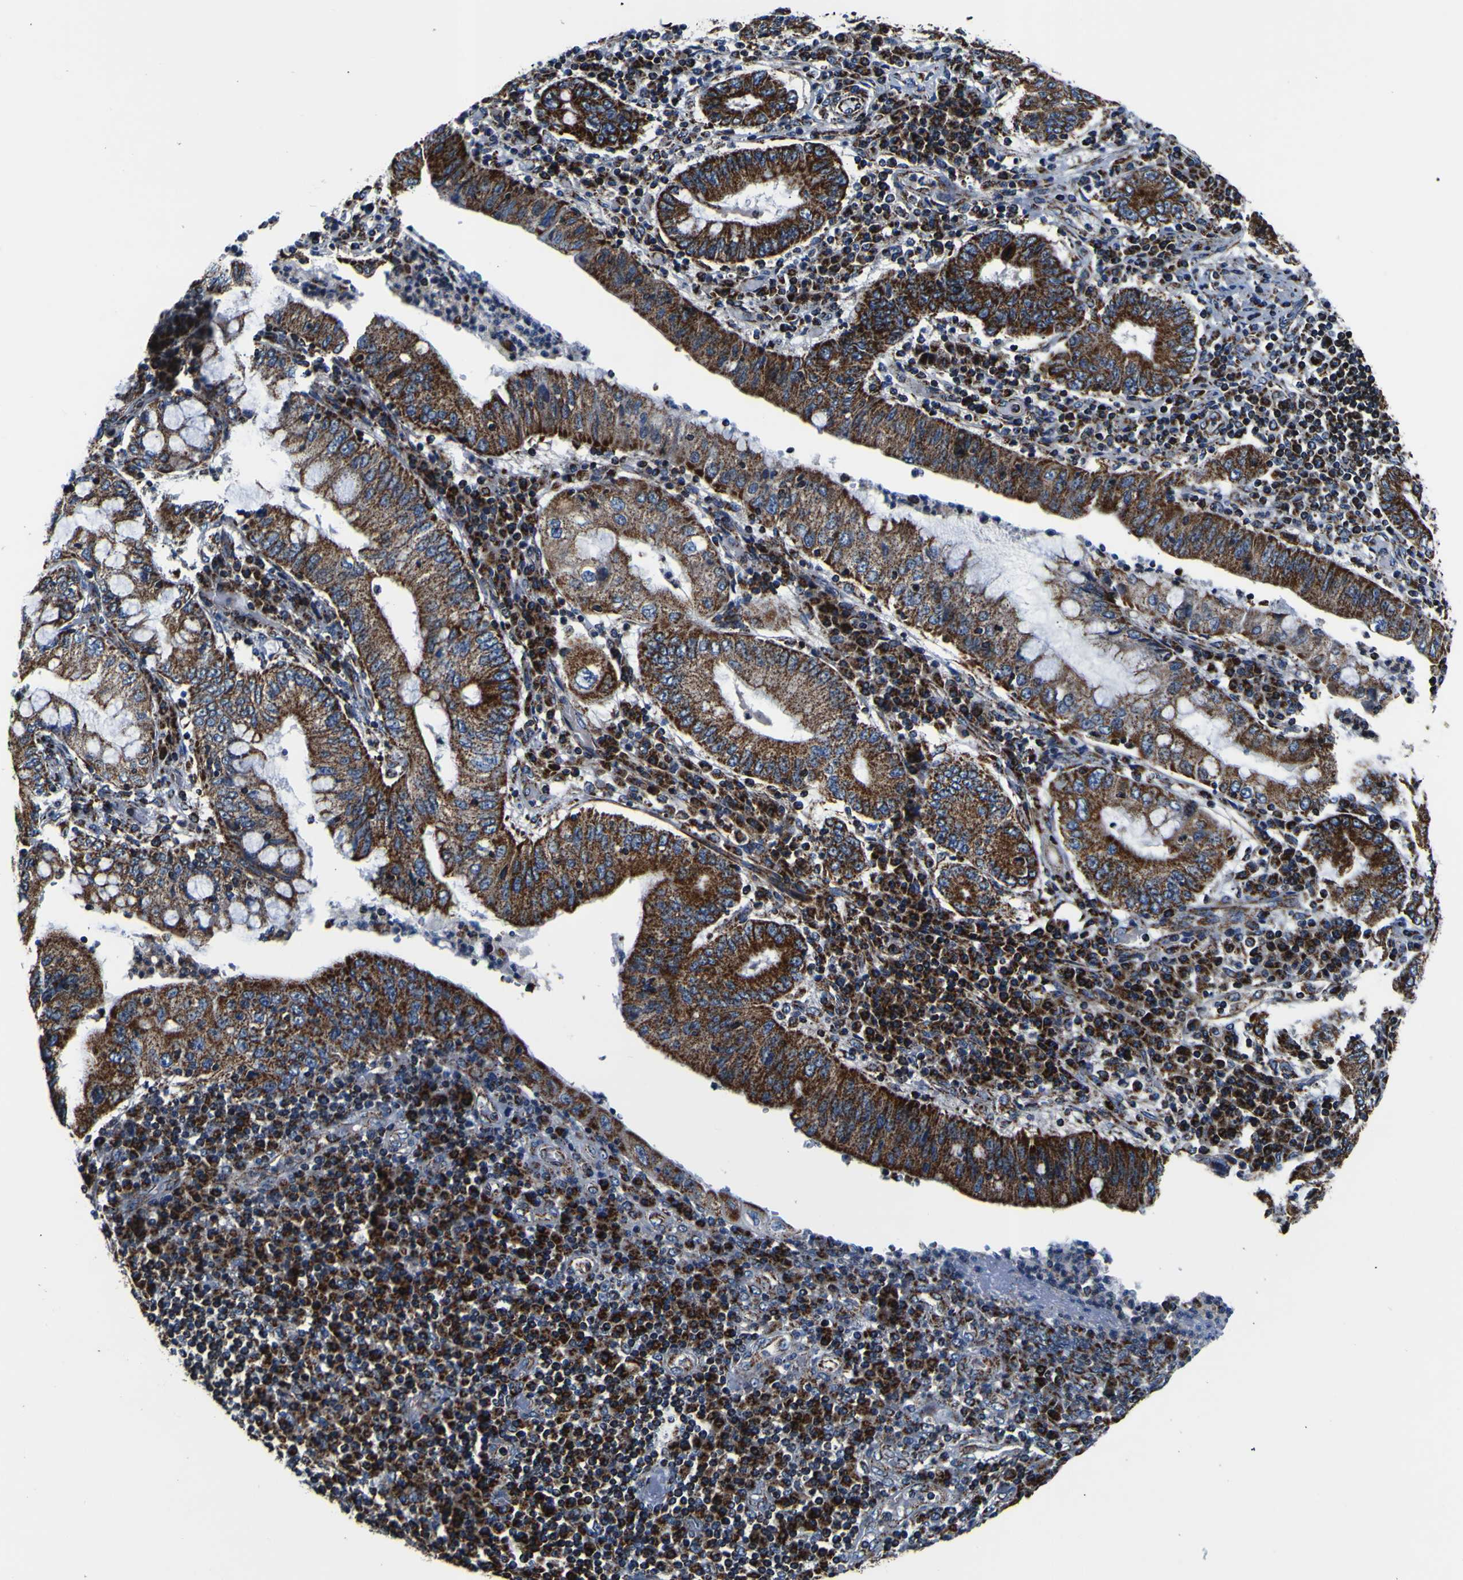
{"staining": {"intensity": "strong", "quantity": ">75%", "location": "cytoplasmic/membranous"}, "tissue": "stomach cancer", "cell_type": "Tumor cells", "image_type": "cancer", "snomed": [{"axis": "morphology", "description": "Normal tissue, NOS"}, {"axis": "morphology", "description": "Adenocarcinoma, NOS"}, {"axis": "topography", "description": "Esophagus"}, {"axis": "topography", "description": "Stomach, upper"}, {"axis": "topography", "description": "Peripheral nerve tissue"}], "caption": "A brown stain highlights strong cytoplasmic/membranous staining of a protein in adenocarcinoma (stomach) tumor cells.", "gene": "PTRH2", "patient": {"sex": "male", "age": 62}}